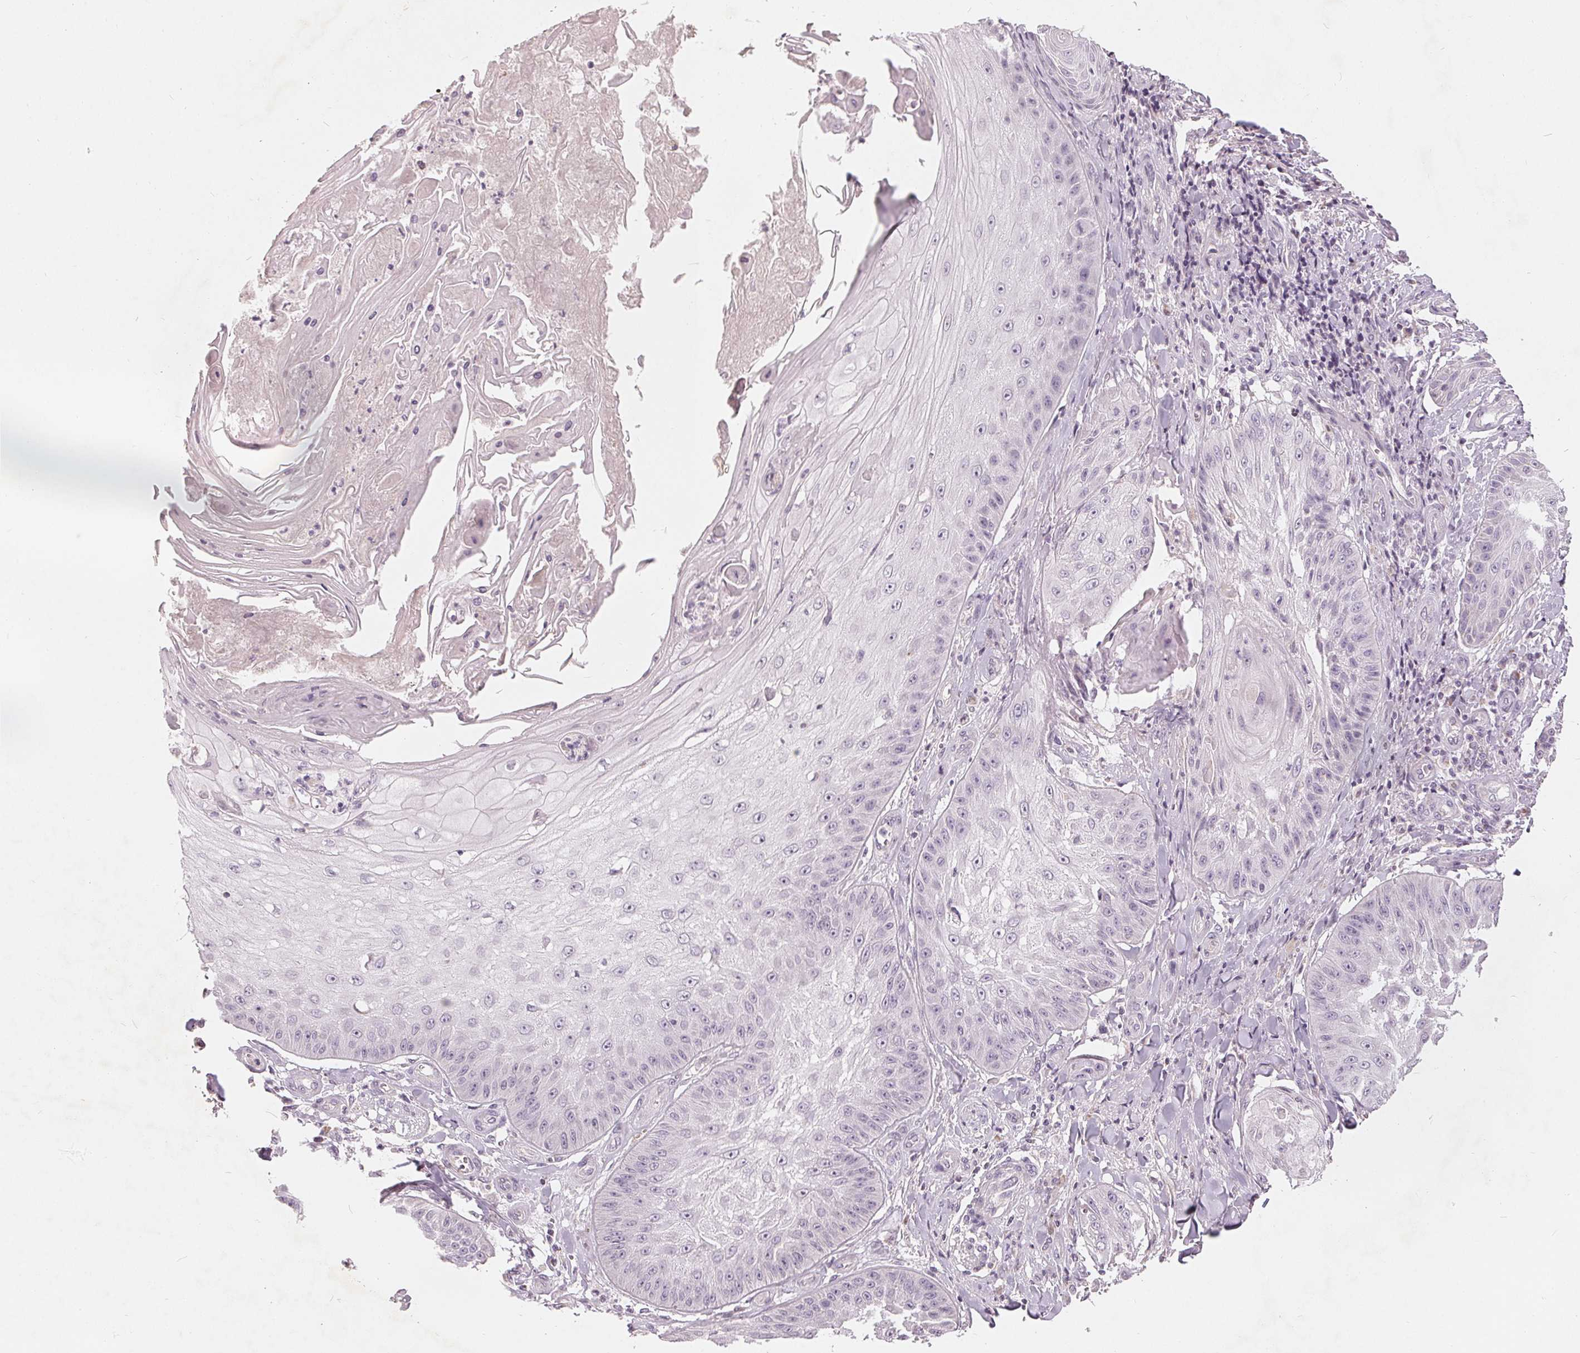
{"staining": {"intensity": "negative", "quantity": "none", "location": "none"}, "tissue": "skin cancer", "cell_type": "Tumor cells", "image_type": "cancer", "snomed": [{"axis": "morphology", "description": "Squamous cell carcinoma, NOS"}, {"axis": "topography", "description": "Skin"}], "caption": "Tumor cells show no significant protein staining in skin cancer.", "gene": "TRIM60", "patient": {"sex": "male", "age": 70}}